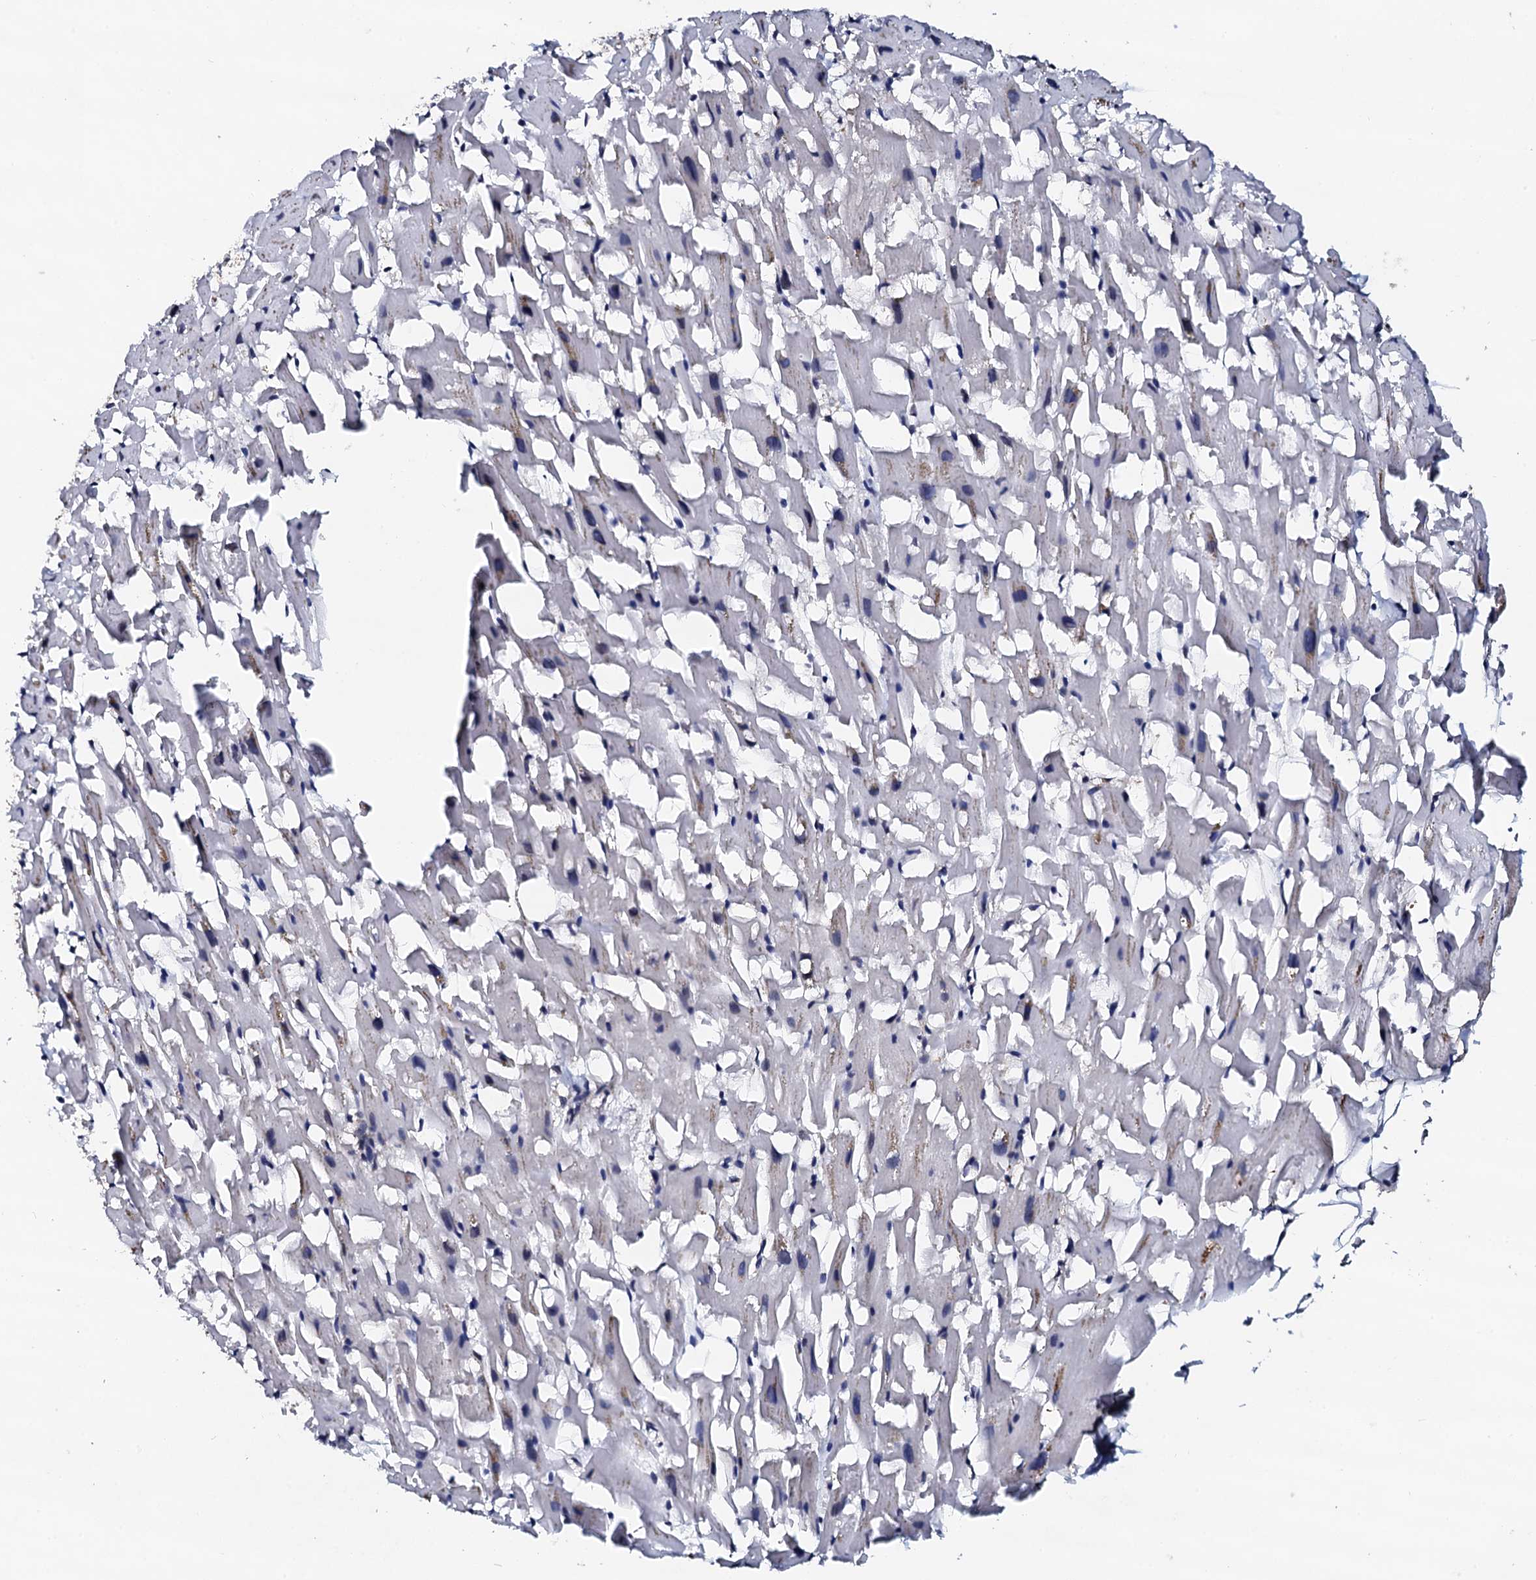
{"staining": {"intensity": "negative", "quantity": "none", "location": "none"}, "tissue": "heart muscle", "cell_type": "Cardiomyocytes", "image_type": "normal", "snomed": [{"axis": "morphology", "description": "Normal tissue, NOS"}, {"axis": "topography", "description": "Heart"}], "caption": "Immunohistochemical staining of benign human heart muscle reveals no significant positivity in cardiomyocytes. (DAB (3,3'-diaminobenzidine) IHC, high magnification).", "gene": "EDC3", "patient": {"sex": "female", "age": 64}}